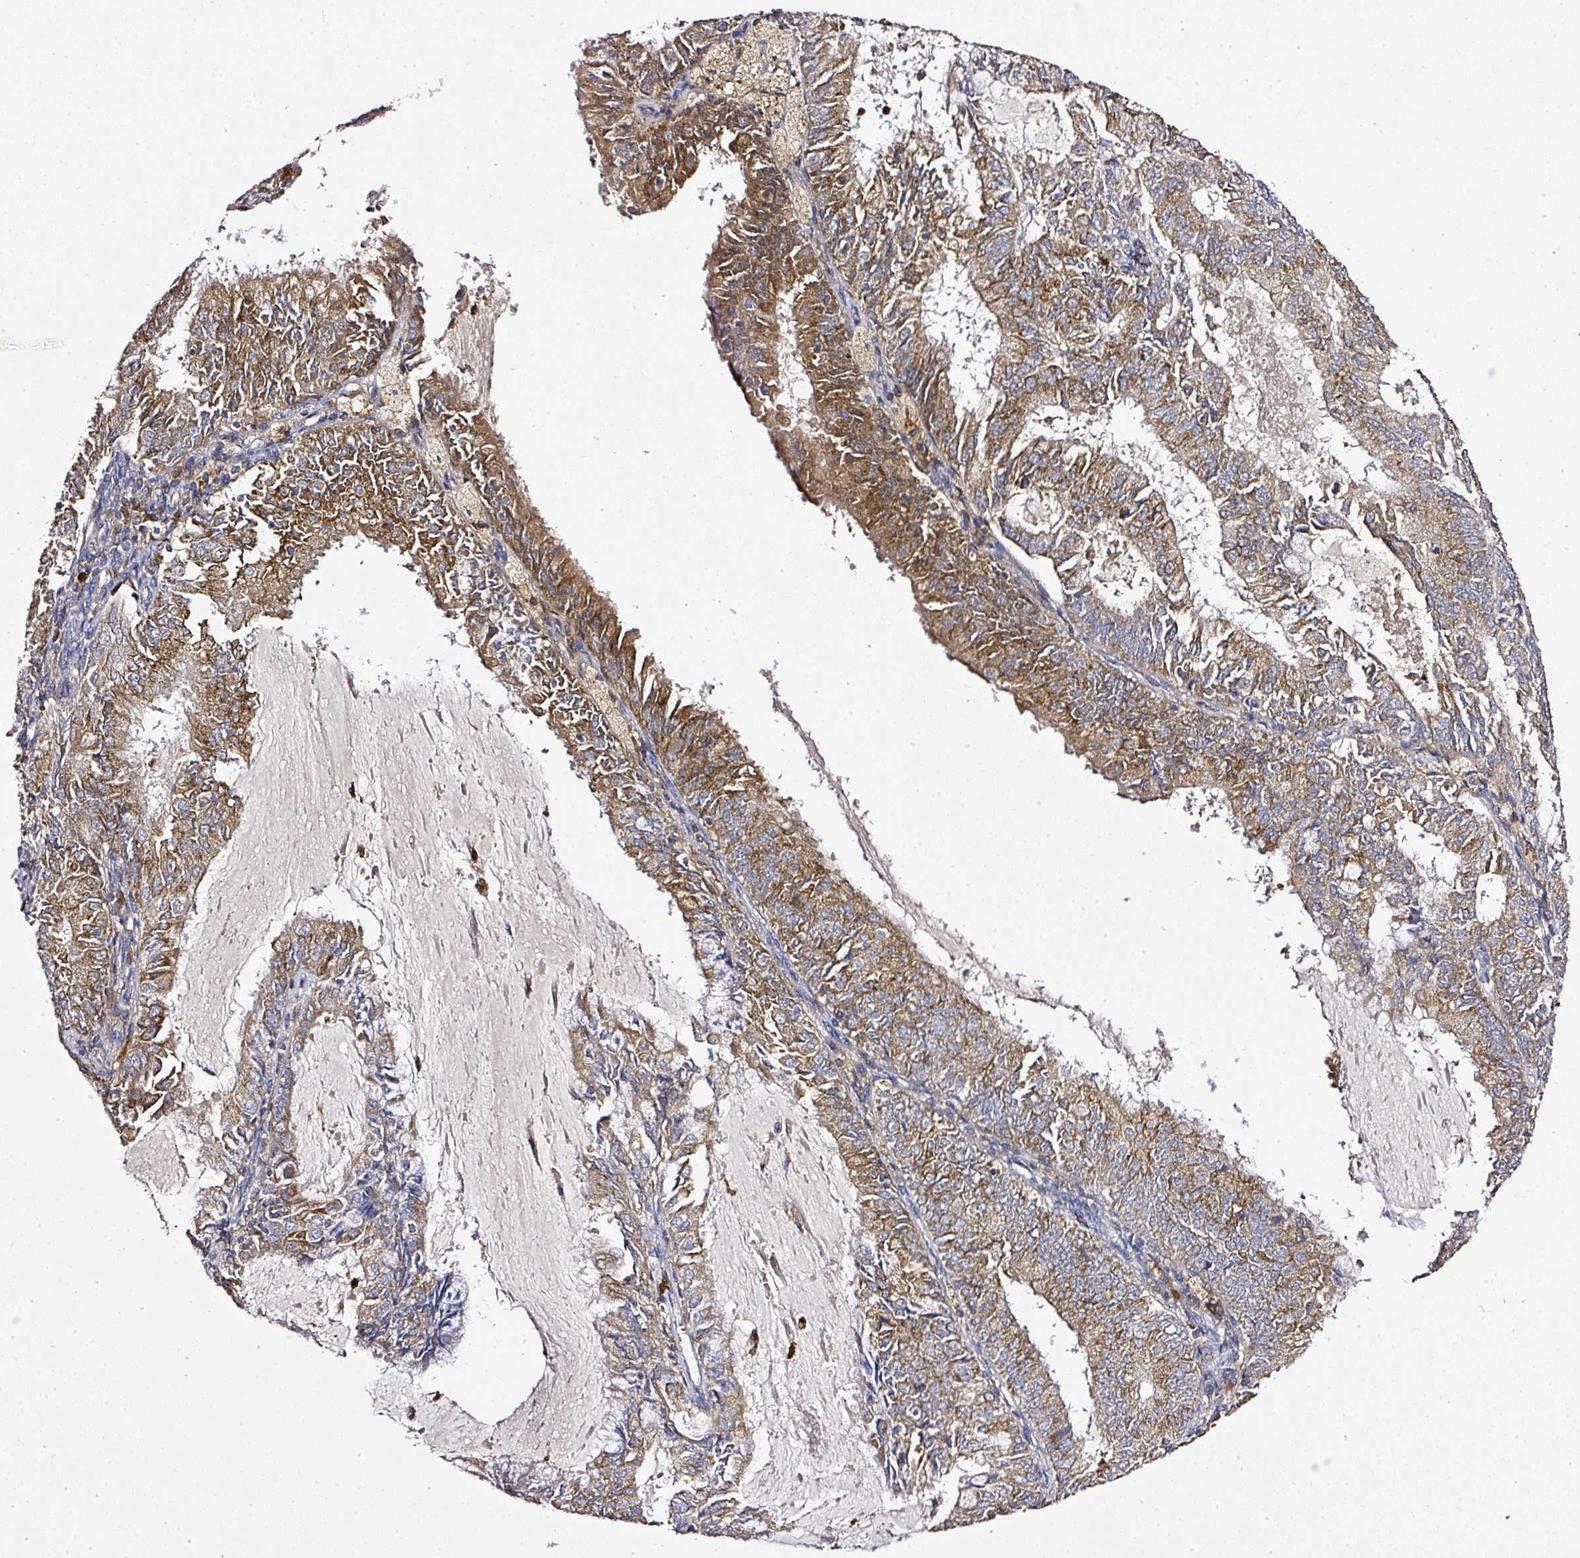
{"staining": {"intensity": "moderate", "quantity": ">75%", "location": "cytoplasmic/membranous"}, "tissue": "endometrial cancer", "cell_type": "Tumor cells", "image_type": "cancer", "snomed": [{"axis": "morphology", "description": "Adenocarcinoma, NOS"}, {"axis": "topography", "description": "Endometrium"}], "caption": "Immunohistochemistry (IHC) photomicrograph of neoplastic tissue: adenocarcinoma (endometrial) stained using immunohistochemistry reveals medium levels of moderate protein expression localized specifically in the cytoplasmic/membranous of tumor cells, appearing as a cytoplasmic/membranous brown color.", "gene": "CAB39L", "patient": {"sex": "female", "age": 57}}